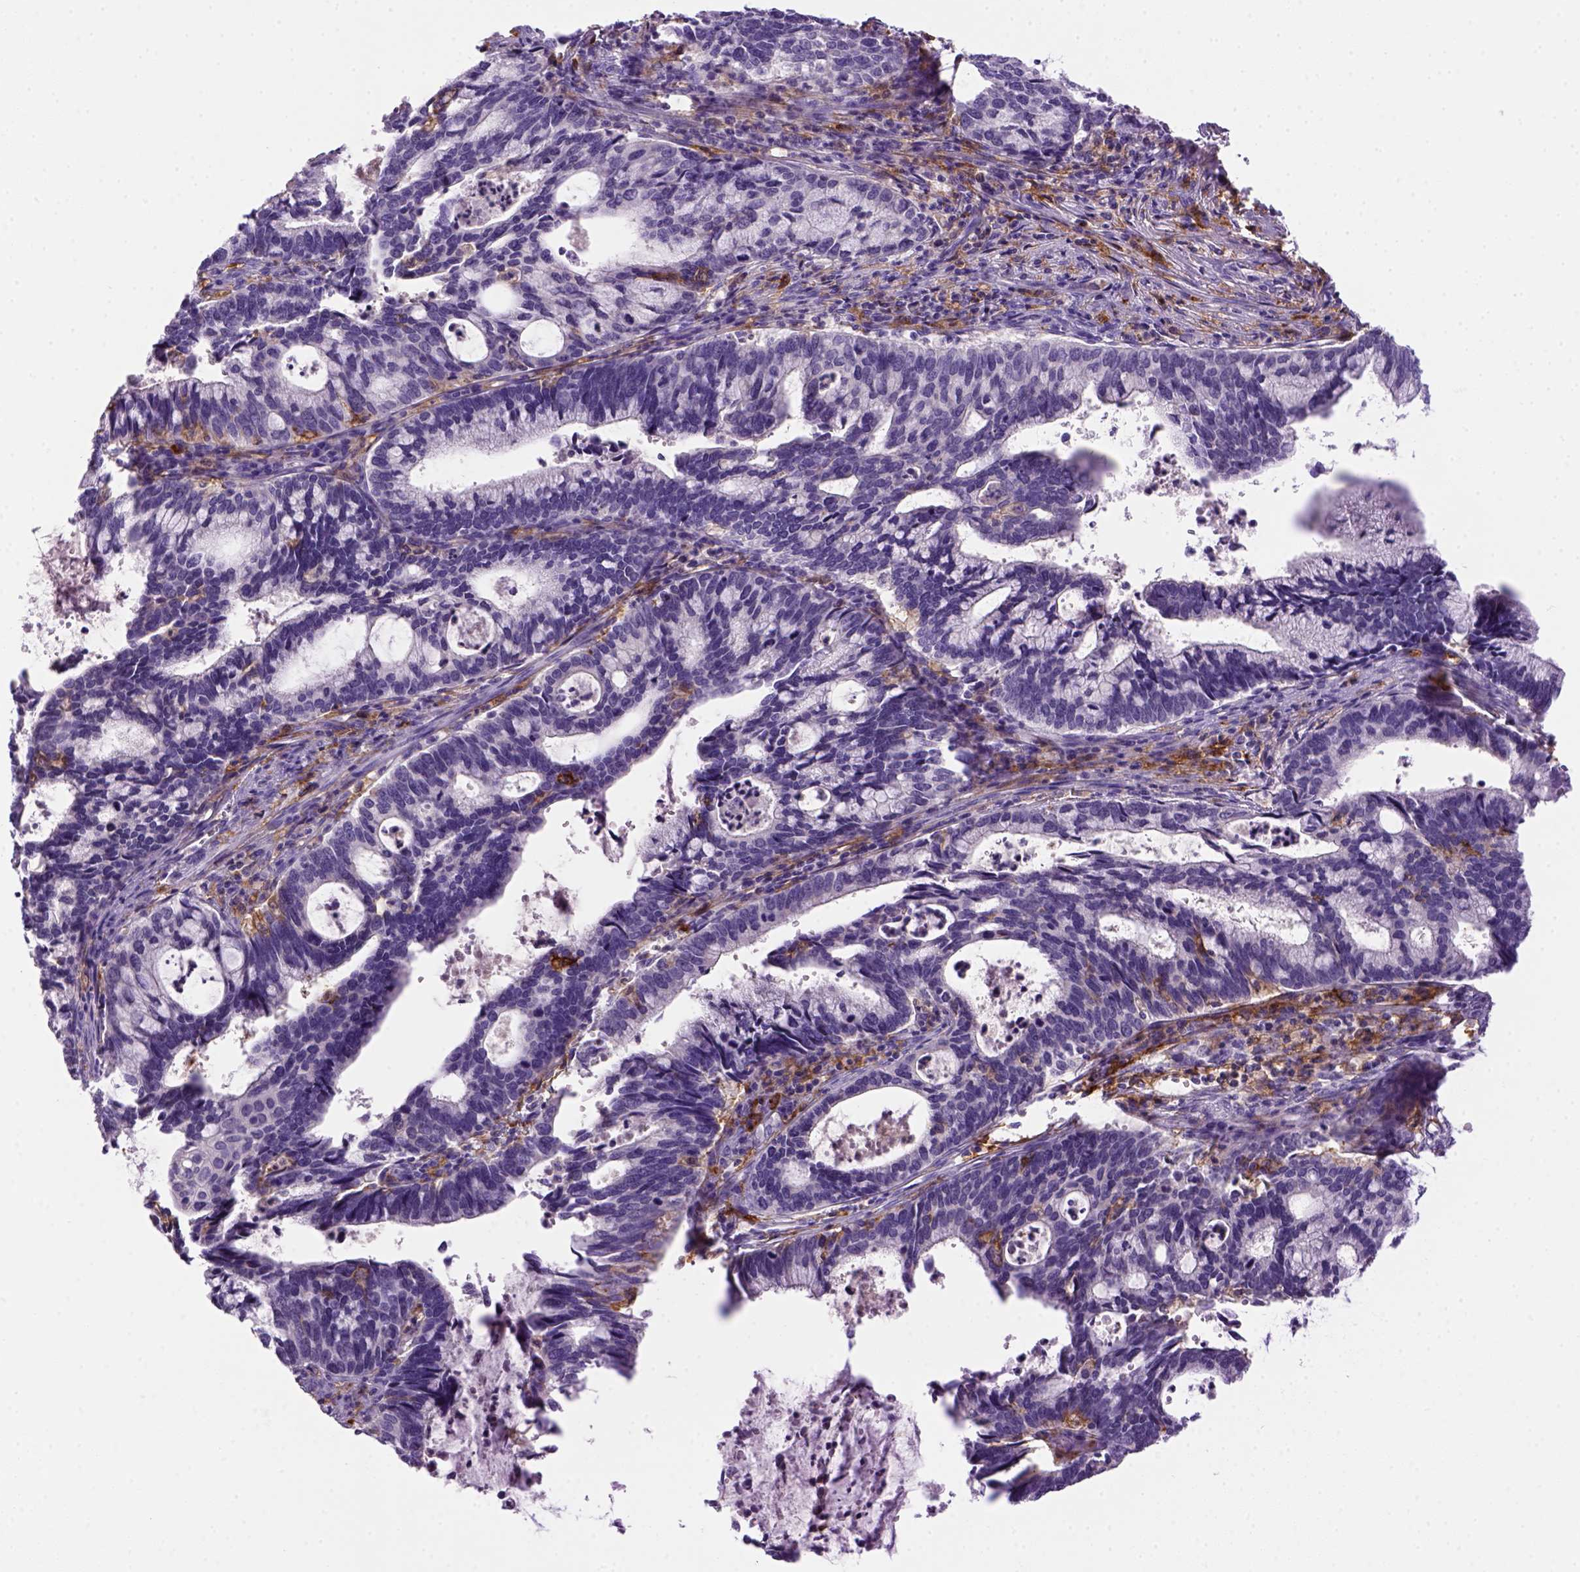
{"staining": {"intensity": "negative", "quantity": "none", "location": "none"}, "tissue": "cervical cancer", "cell_type": "Tumor cells", "image_type": "cancer", "snomed": [{"axis": "morphology", "description": "Adenocarcinoma, NOS"}, {"axis": "topography", "description": "Cervix"}], "caption": "Immunohistochemistry (IHC) image of neoplastic tissue: cervical adenocarcinoma stained with DAB reveals no significant protein expression in tumor cells. Nuclei are stained in blue.", "gene": "CD14", "patient": {"sex": "female", "age": 42}}